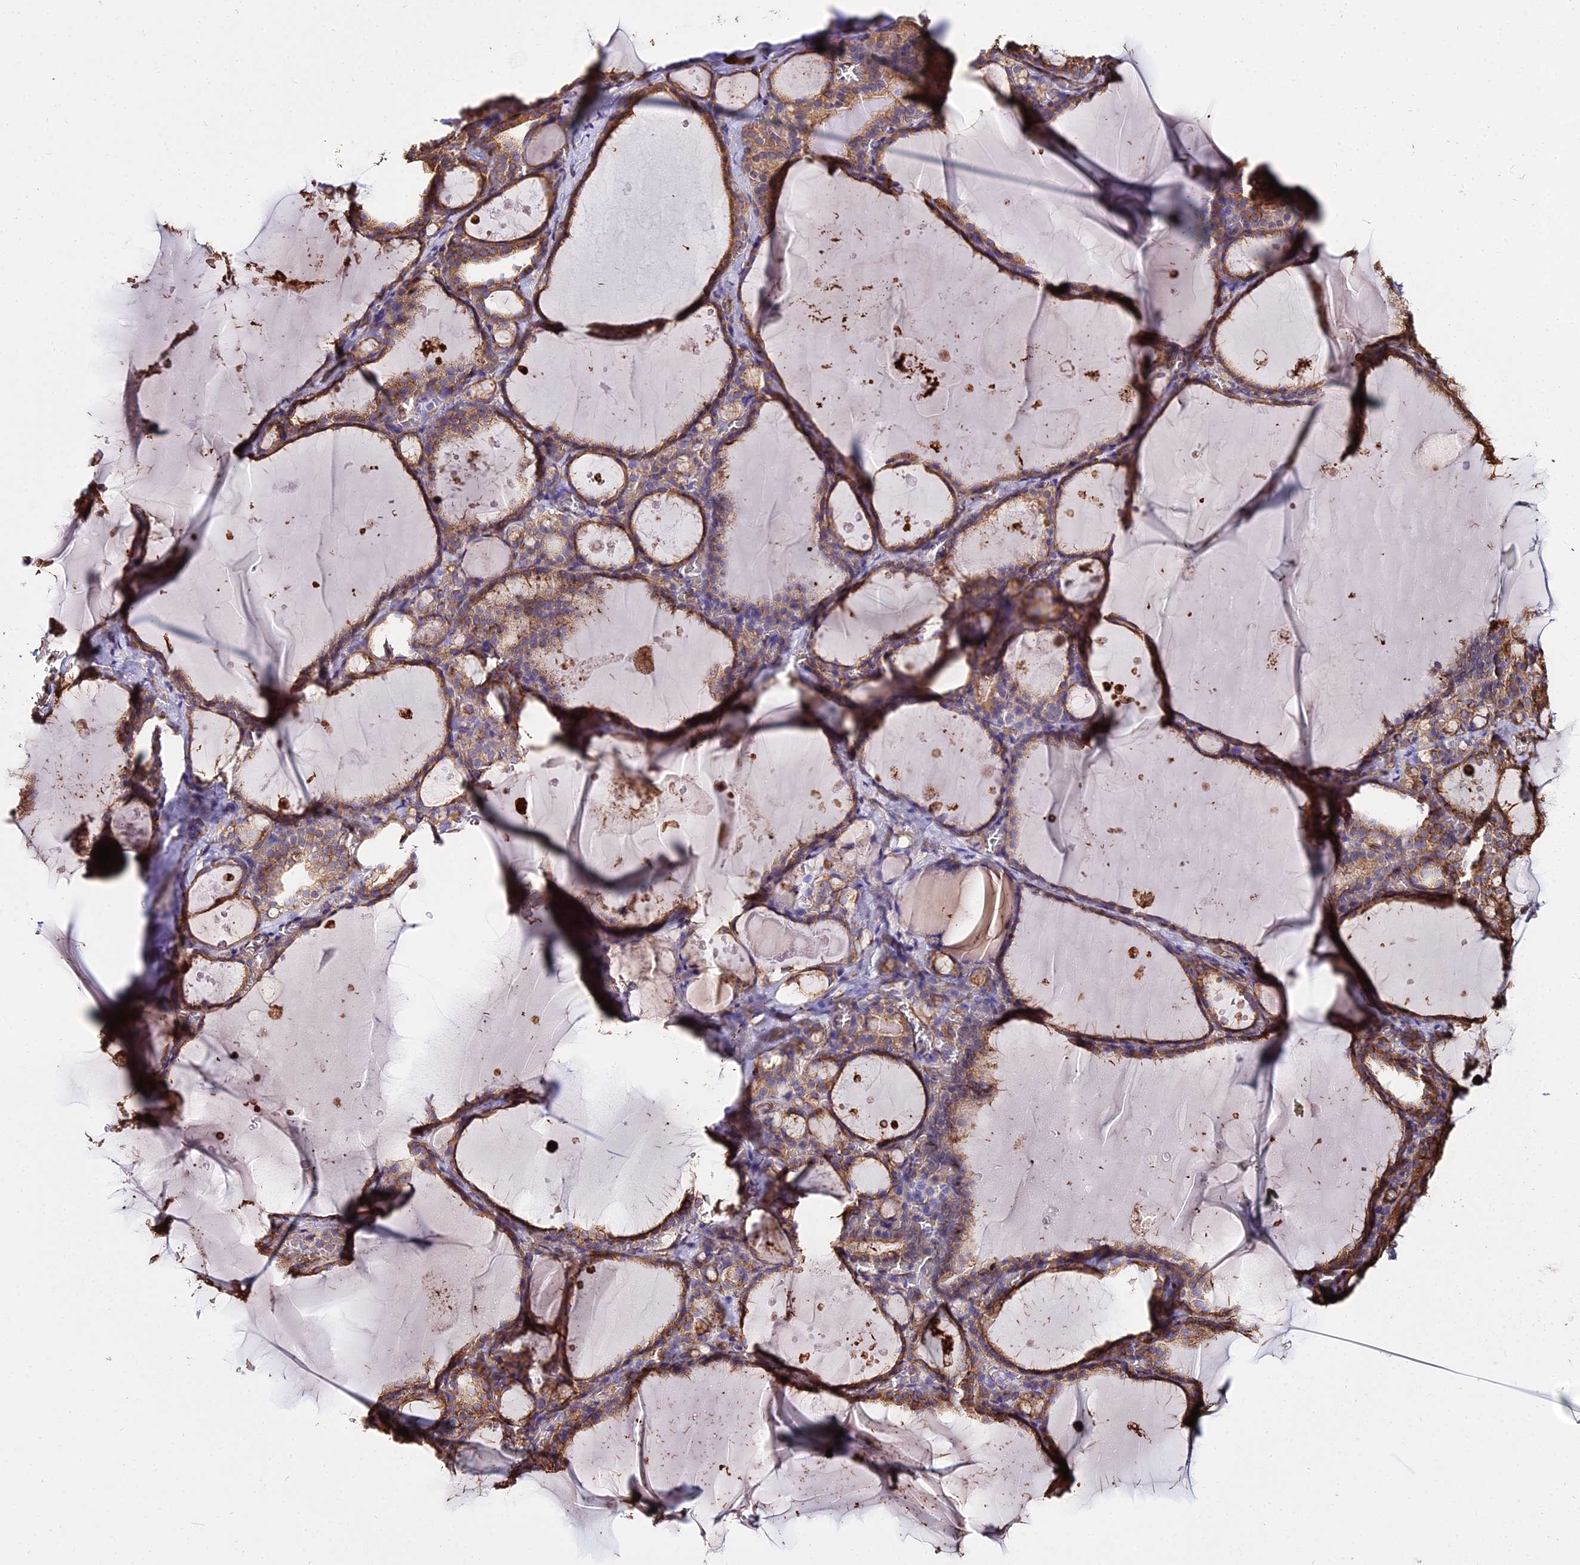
{"staining": {"intensity": "strong", "quantity": ">75%", "location": "cytoplasmic/membranous"}, "tissue": "thyroid gland", "cell_type": "Glandular cells", "image_type": "normal", "snomed": [{"axis": "morphology", "description": "Normal tissue, NOS"}, {"axis": "topography", "description": "Thyroid gland"}], "caption": "Immunohistochemical staining of normal human thyroid gland reveals >75% levels of strong cytoplasmic/membranous protein expression in approximately >75% of glandular cells. The staining was performed using DAB (3,3'-diaminobenzidine) to visualize the protein expression in brown, while the nuclei were stained in blue with hematoxylin (Magnification: 20x).", "gene": "TUBA1A", "patient": {"sex": "male", "age": 56}}